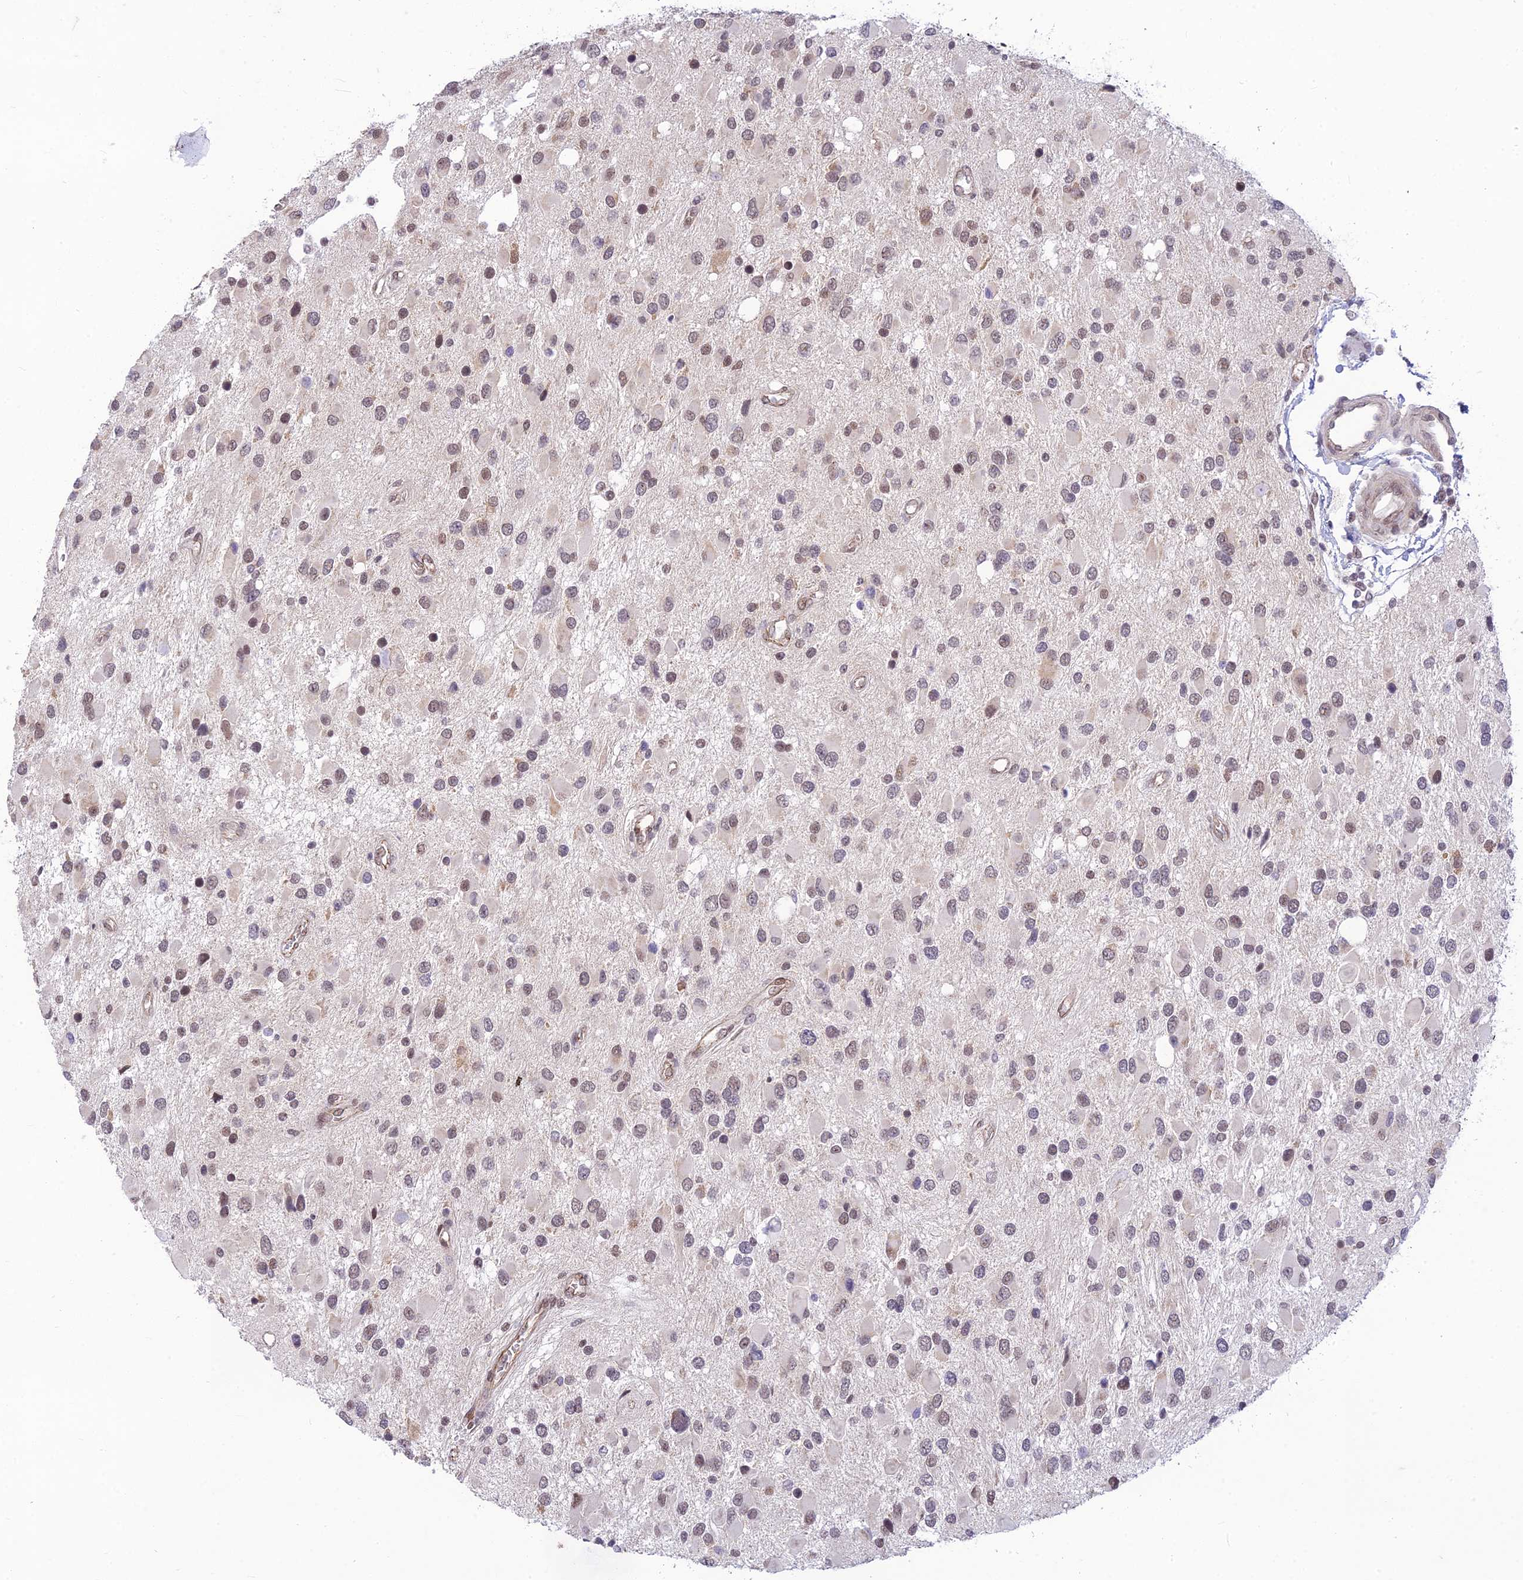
{"staining": {"intensity": "weak", "quantity": "25%-75%", "location": "nuclear"}, "tissue": "glioma", "cell_type": "Tumor cells", "image_type": "cancer", "snomed": [{"axis": "morphology", "description": "Glioma, malignant, High grade"}, {"axis": "topography", "description": "Brain"}], "caption": "Approximately 25%-75% of tumor cells in human malignant glioma (high-grade) reveal weak nuclear protein expression as visualized by brown immunohistochemical staining.", "gene": "MICOS13", "patient": {"sex": "male", "age": 53}}